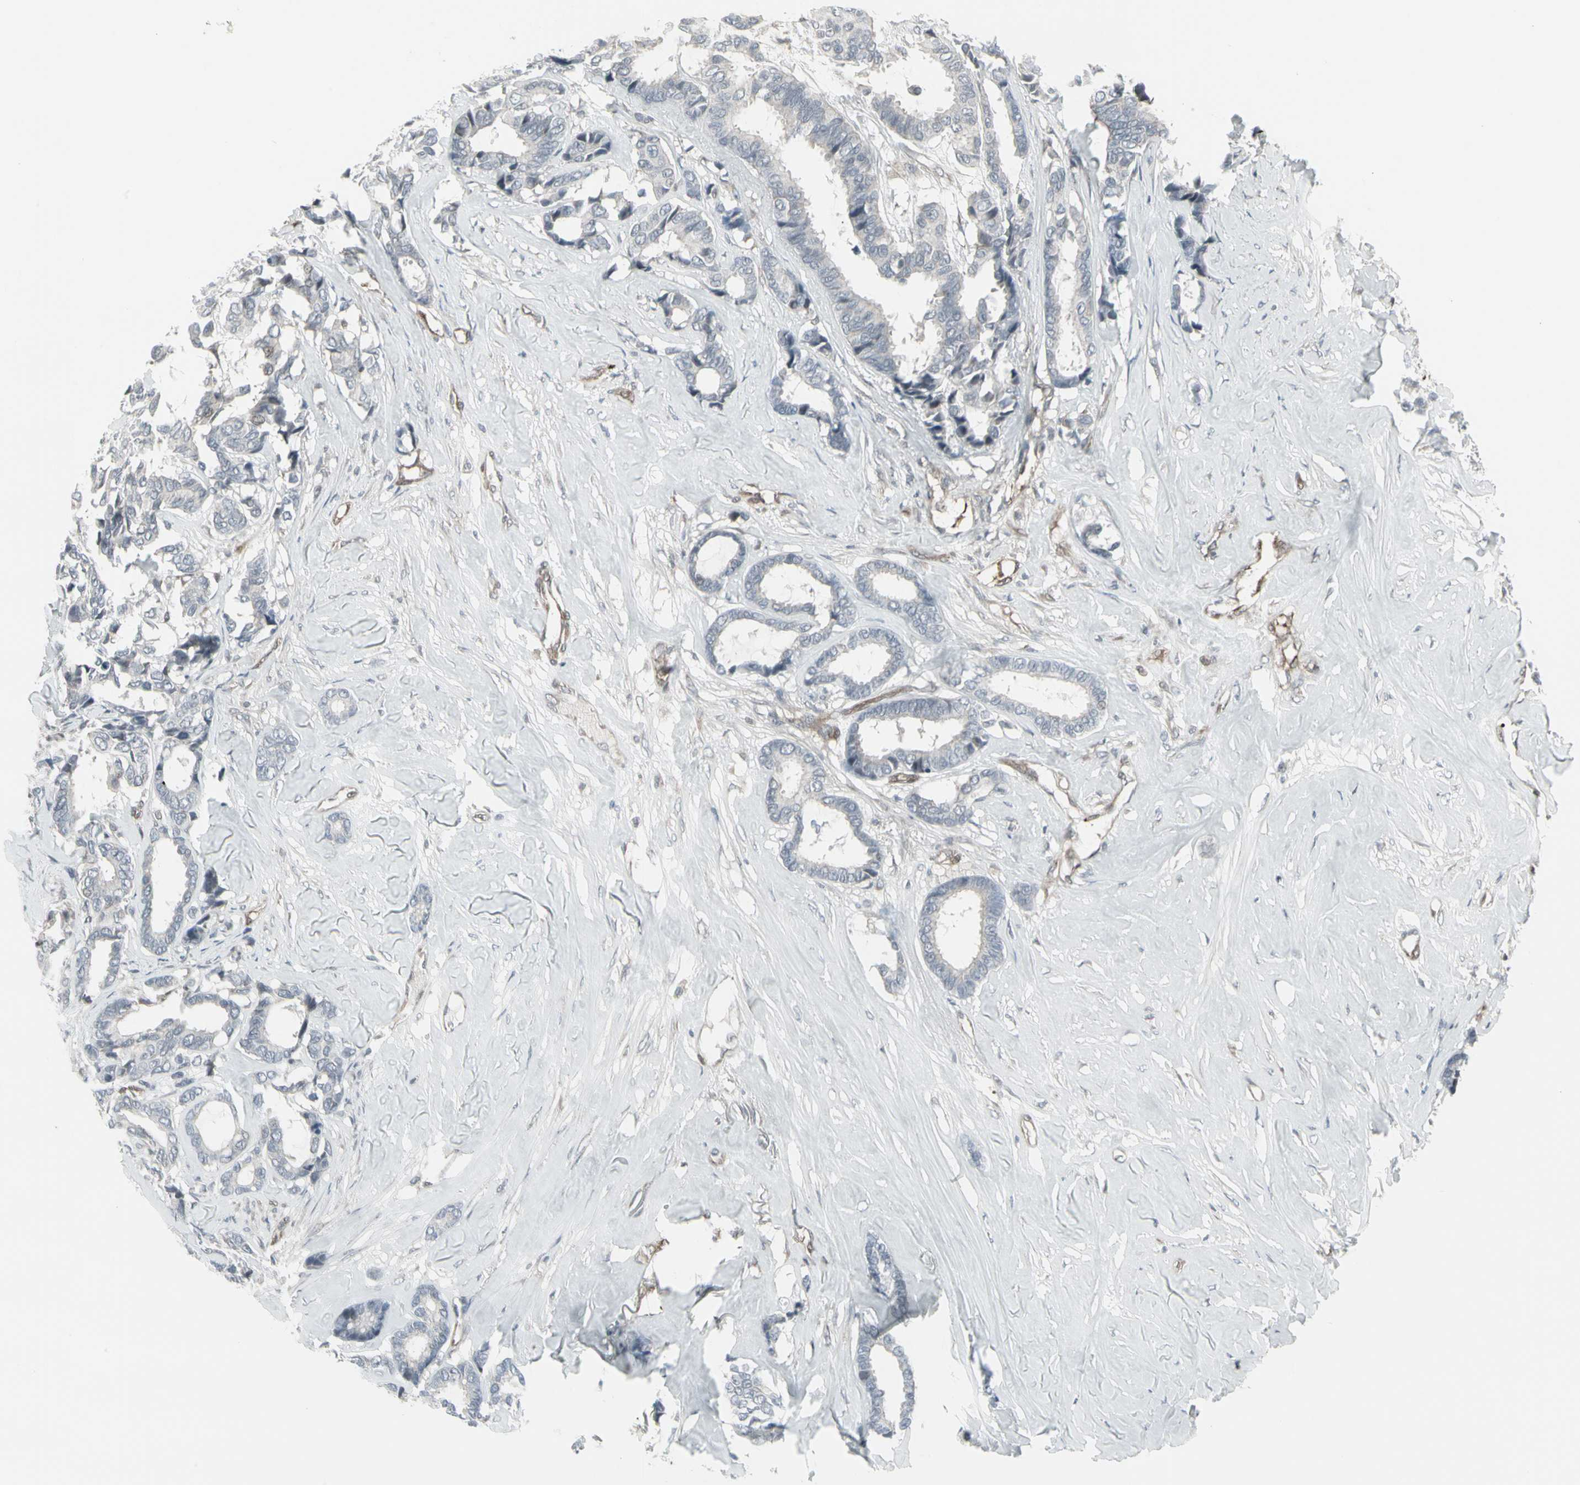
{"staining": {"intensity": "weak", "quantity": "<25%", "location": "cytoplasmic/membranous"}, "tissue": "breast cancer", "cell_type": "Tumor cells", "image_type": "cancer", "snomed": [{"axis": "morphology", "description": "Duct carcinoma"}, {"axis": "topography", "description": "Breast"}], "caption": "Immunohistochemistry (IHC) histopathology image of breast infiltrating ductal carcinoma stained for a protein (brown), which displays no positivity in tumor cells.", "gene": "IGFBP6", "patient": {"sex": "female", "age": 87}}